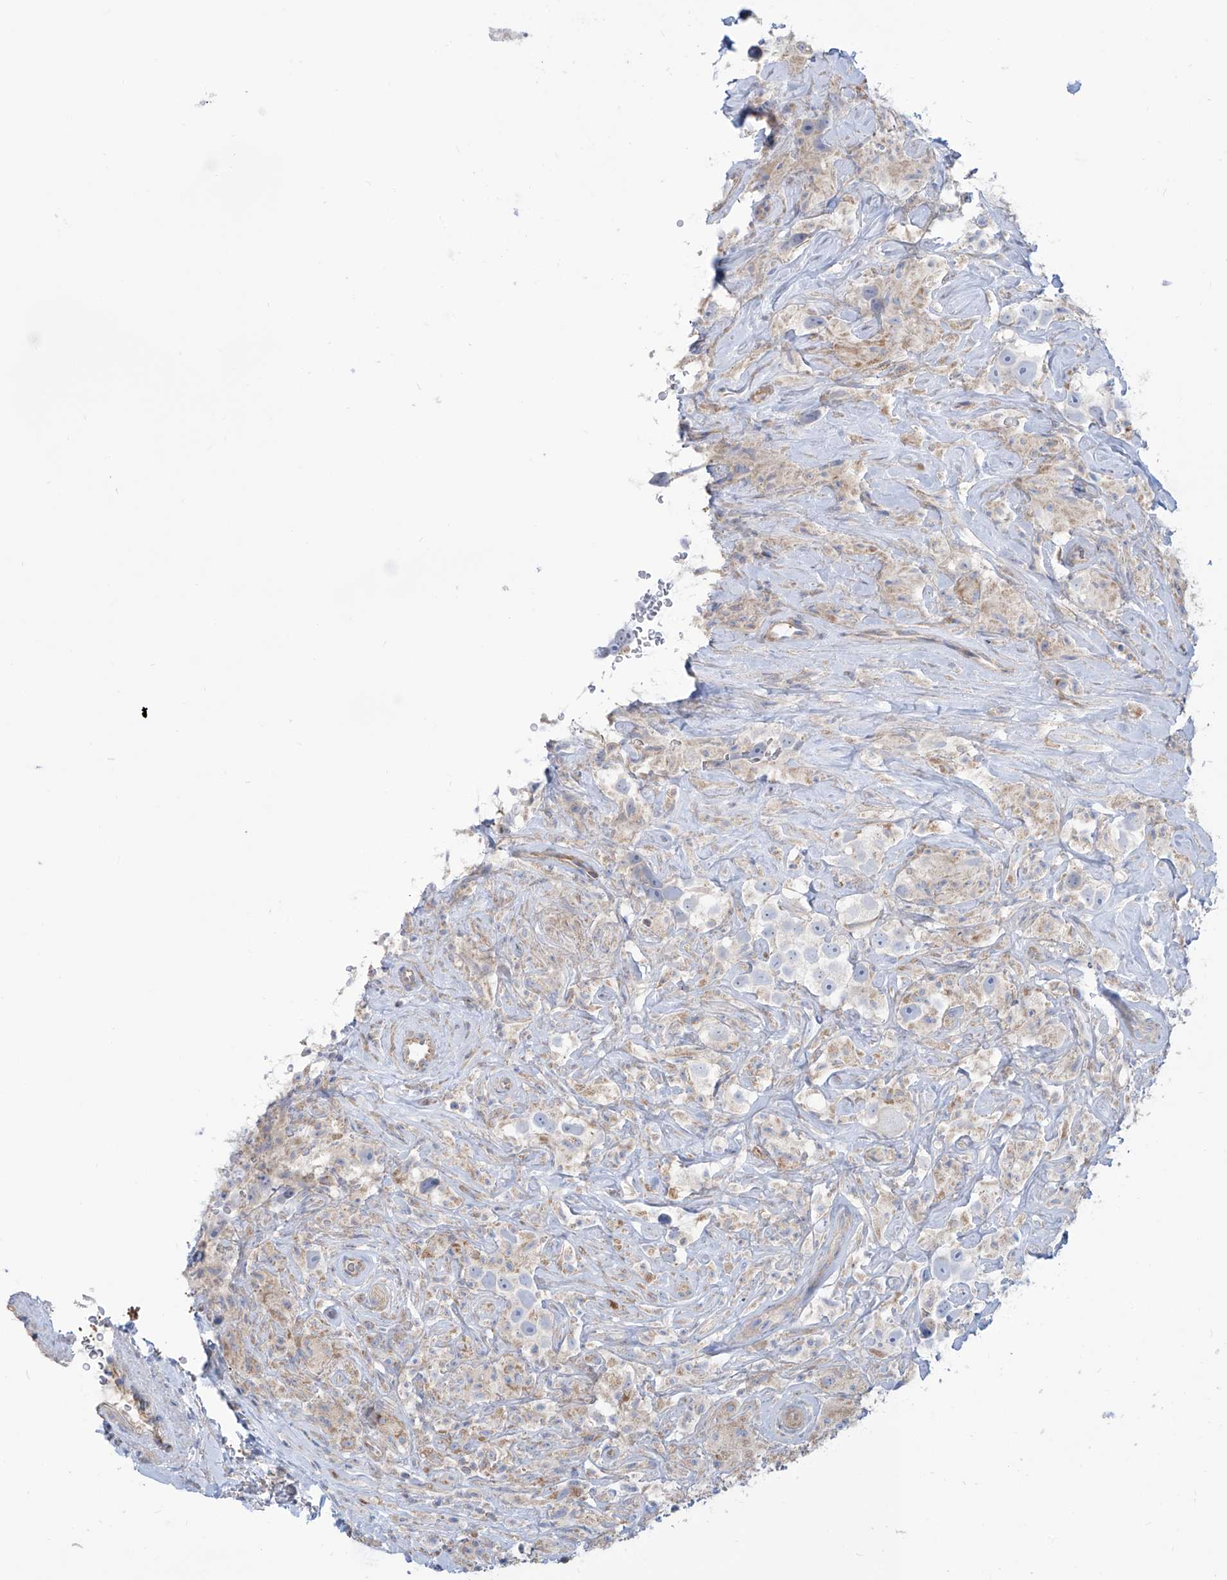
{"staining": {"intensity": "negative", "quantity": "none", "location": "none"}, "tissue": "testis cancer", "cell_type": "Tumor cells", "image_type": "cancer", "snomed": [{"axis": "morphology", "description": "Seminoma, NOS"}, {"axis": "topography", "description": "Testis"}], "caption": "IHC histopathology image of human seminoma (testis) stained for a protein (brown), which reveals no staining in tumor cells.", "gene": "TMEM209", "patient": {"sex": "male", "age": 49}}